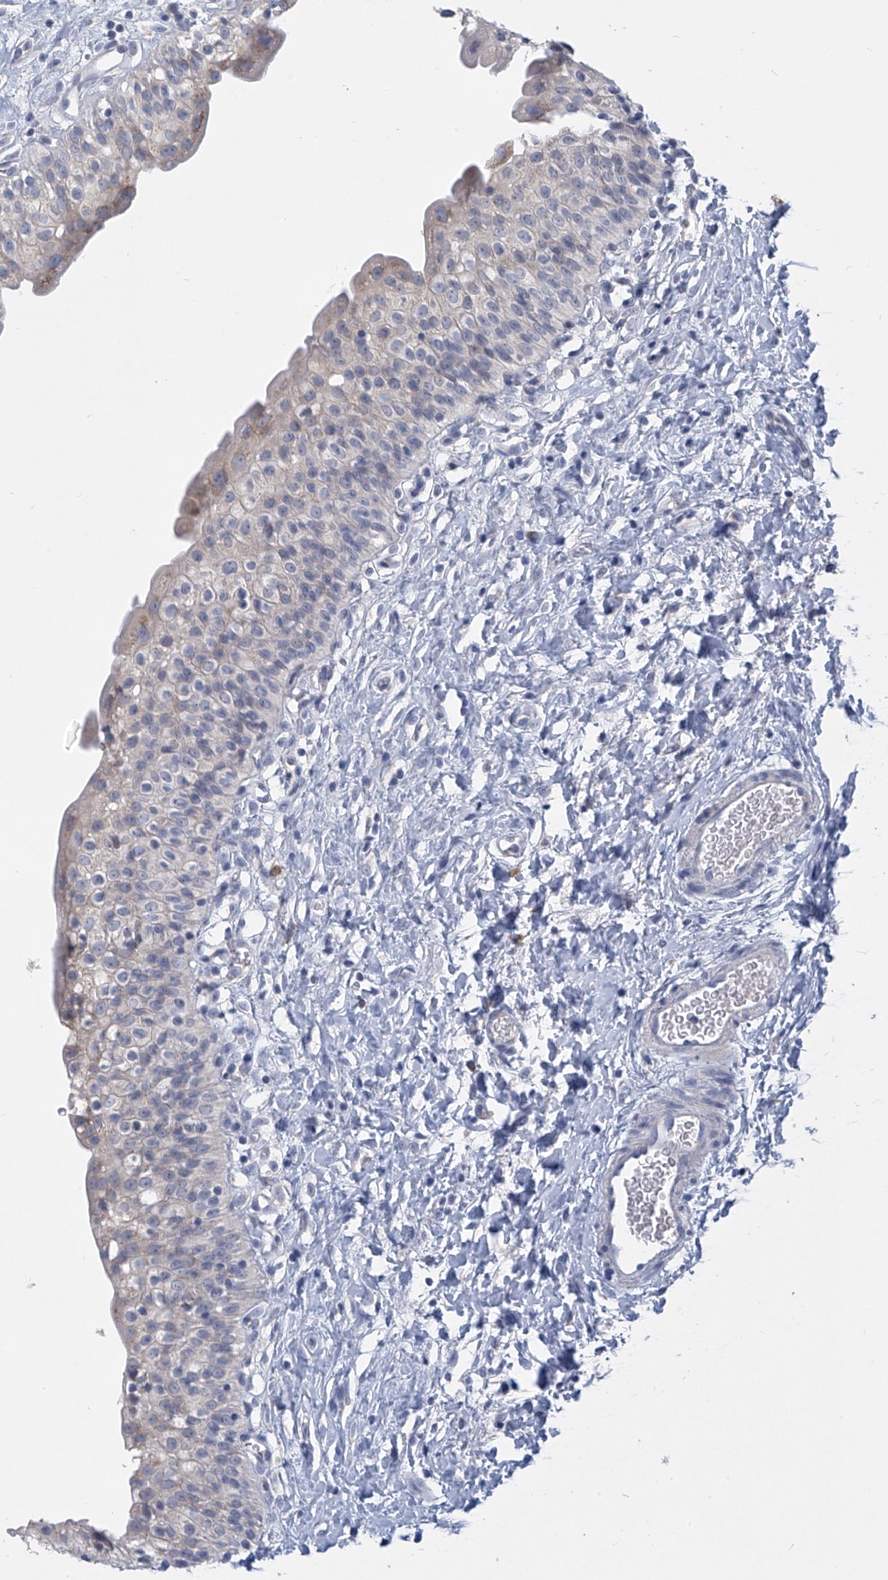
{"staining": {"intensity": "negative", "quantity": "none", "location": "none"}, "tissue": "urinary bladder", "cell_type": "Urothelial cells", "image_type": "normal", "snomed": [{"axis": "morphology", "description": "Normal tissue, NOS"}, {"axis": "topography", "description": "Urinary bladder"}], "caption": "An immunohistochemistry (IHC) image of normal urinary bladder is shown. There is no staining in urothelial cells of urinary bladder. (DAB immunohistochemistry with hematoxylin counter stain).", "gene": "SLCO4A1", "patient": {"sex": "male", "age": 51}}